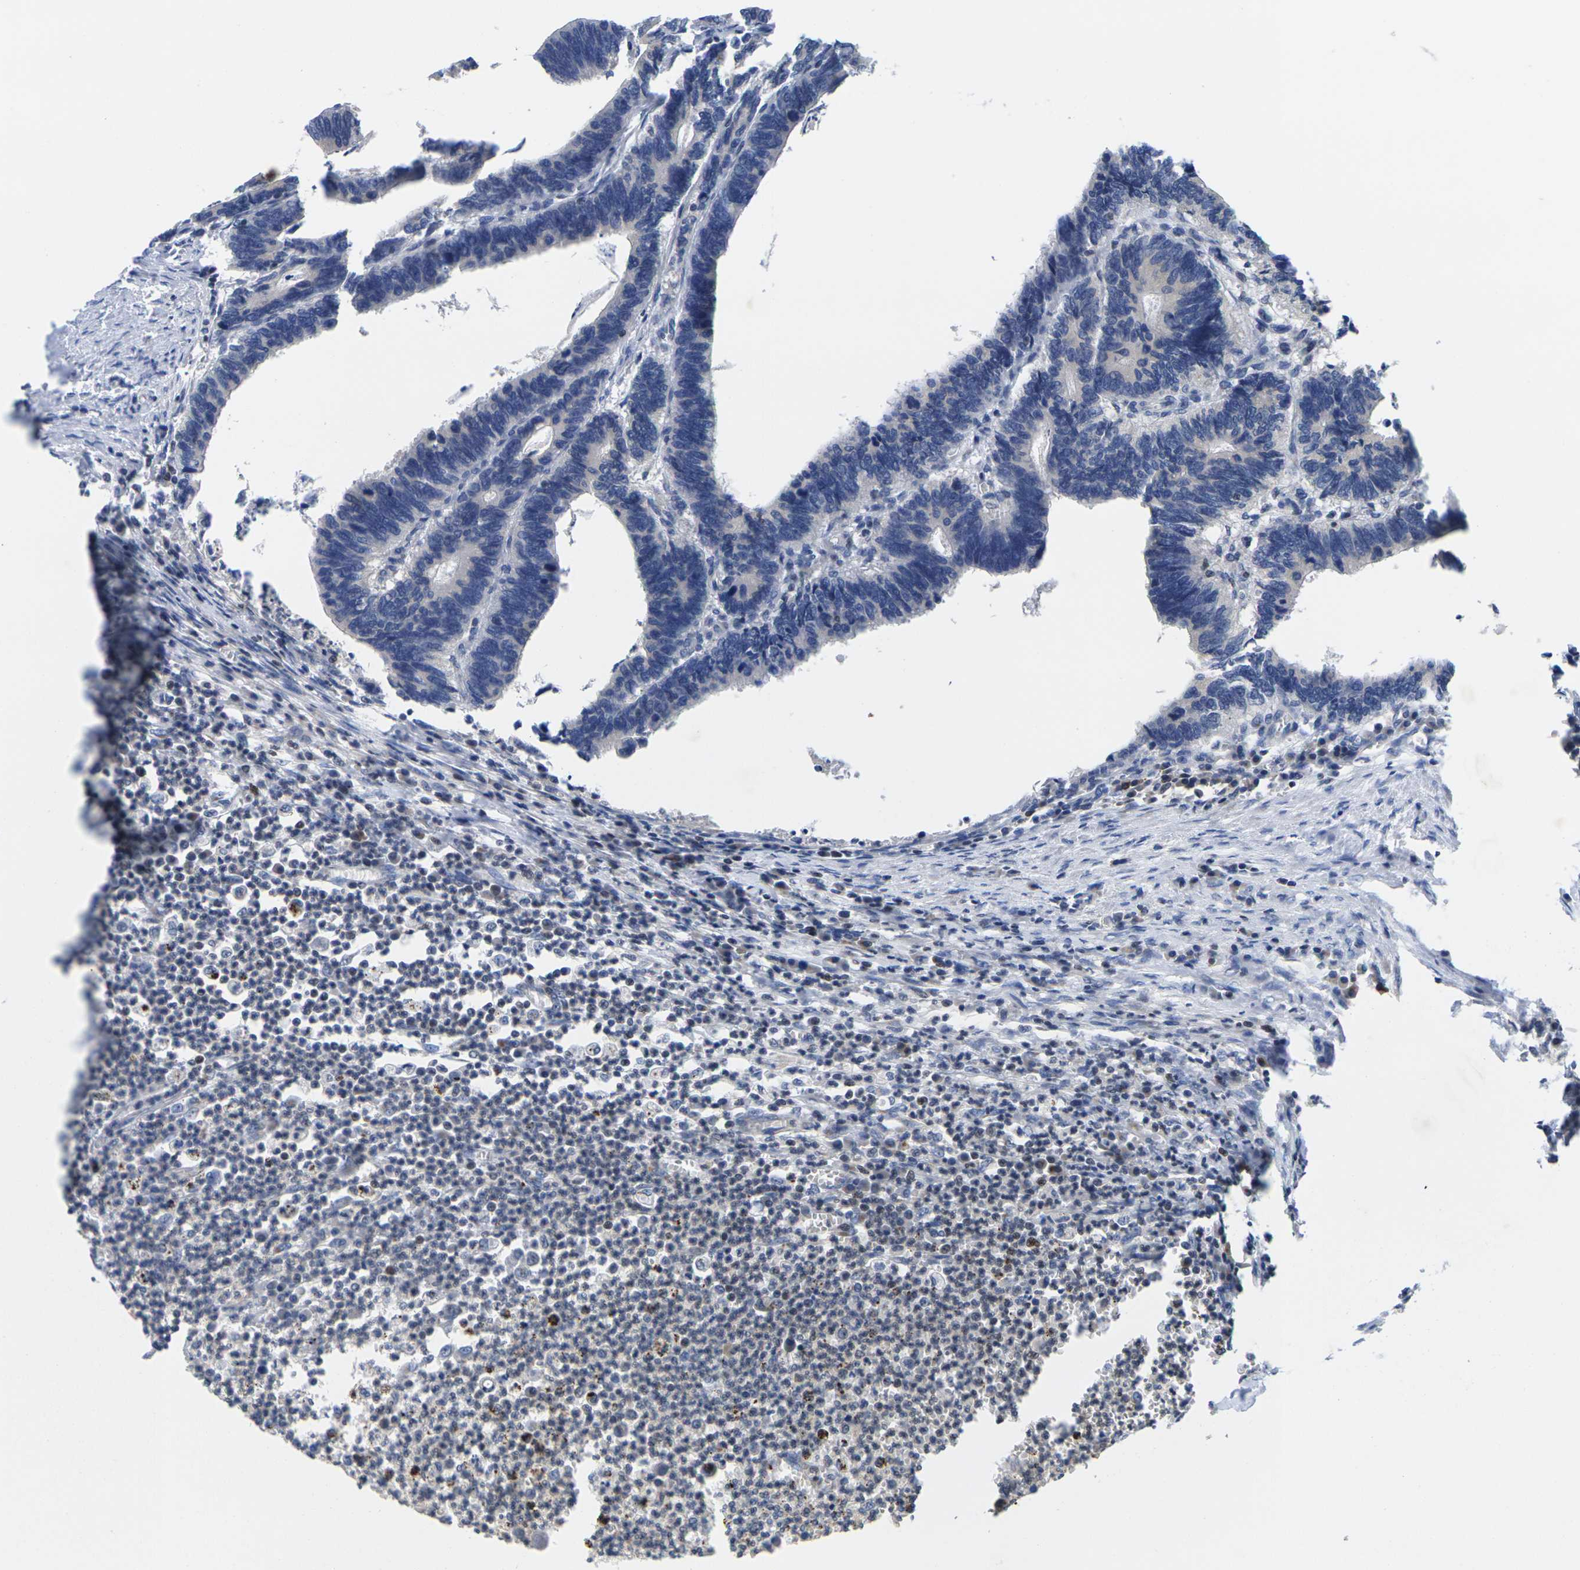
{"staining": {"intensity": "weak", "quantity": "25%-75%", "location": "cytoplasmic/membranous"}, "tissue": "colorectal cancer", "cell_type": "Tumor cells", "image_type": "cancer", "snomed": [{"axis": "morphology", "description": "Adenocarcinoma, NOS"}, {"axis": "topography", "description": "Colon"}], "caption": "Immunohistochemical staining of colorectal cancer (adenocarcinoma) exhibits low levels of weak cytoplasmic/membranous protein expression in approximately 25%-75% of tumor cells. The staining was performed using DAB, with brown indicating positive protein expression. Nuclei are stained blue with hematoxylin.", "gene": "IKZF1", "patient": {"sex": "male", "age": 72}}